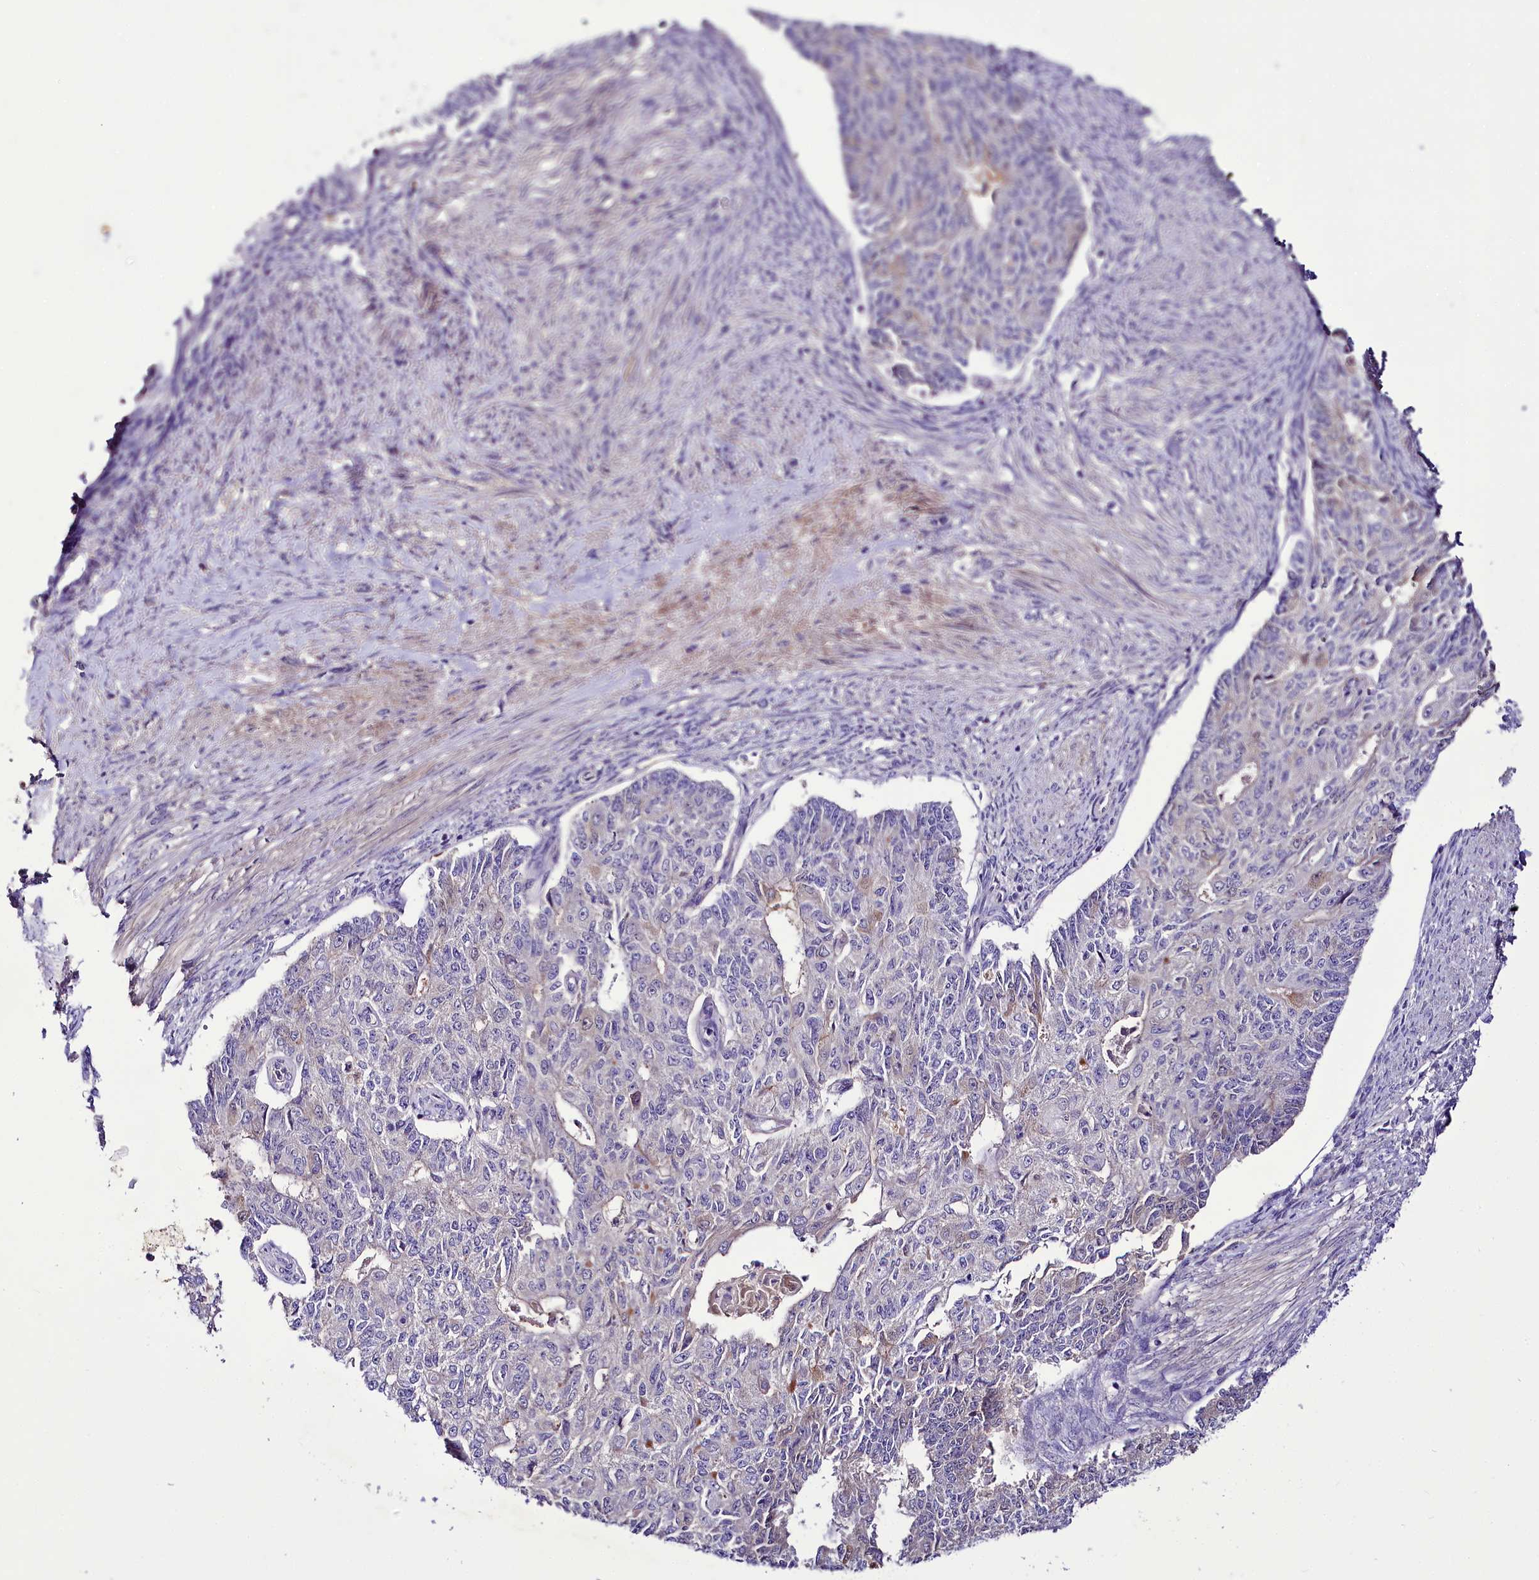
{"staining": {"intensity": "negative", "quantity": "none", "location": "none"}, "tissue": "endometrial cancer", "cell_type": "Tumor cells", "image_type": "cancer", "snomed": [{"axis": "morphology", "description": "Adenocarcinoma, NOS"}, {"axis": "topography", "description": "Endometrium"}], "caption": "Immunohistochemistry (IHC) histopathology image of neoplastic tissue: adenocarcinoma (endometrial) stained with DAB displays no significant protein positivity in tumor cells.", "gene": "PPP1R32", "patient": {"sex": "female", "age": 32}}